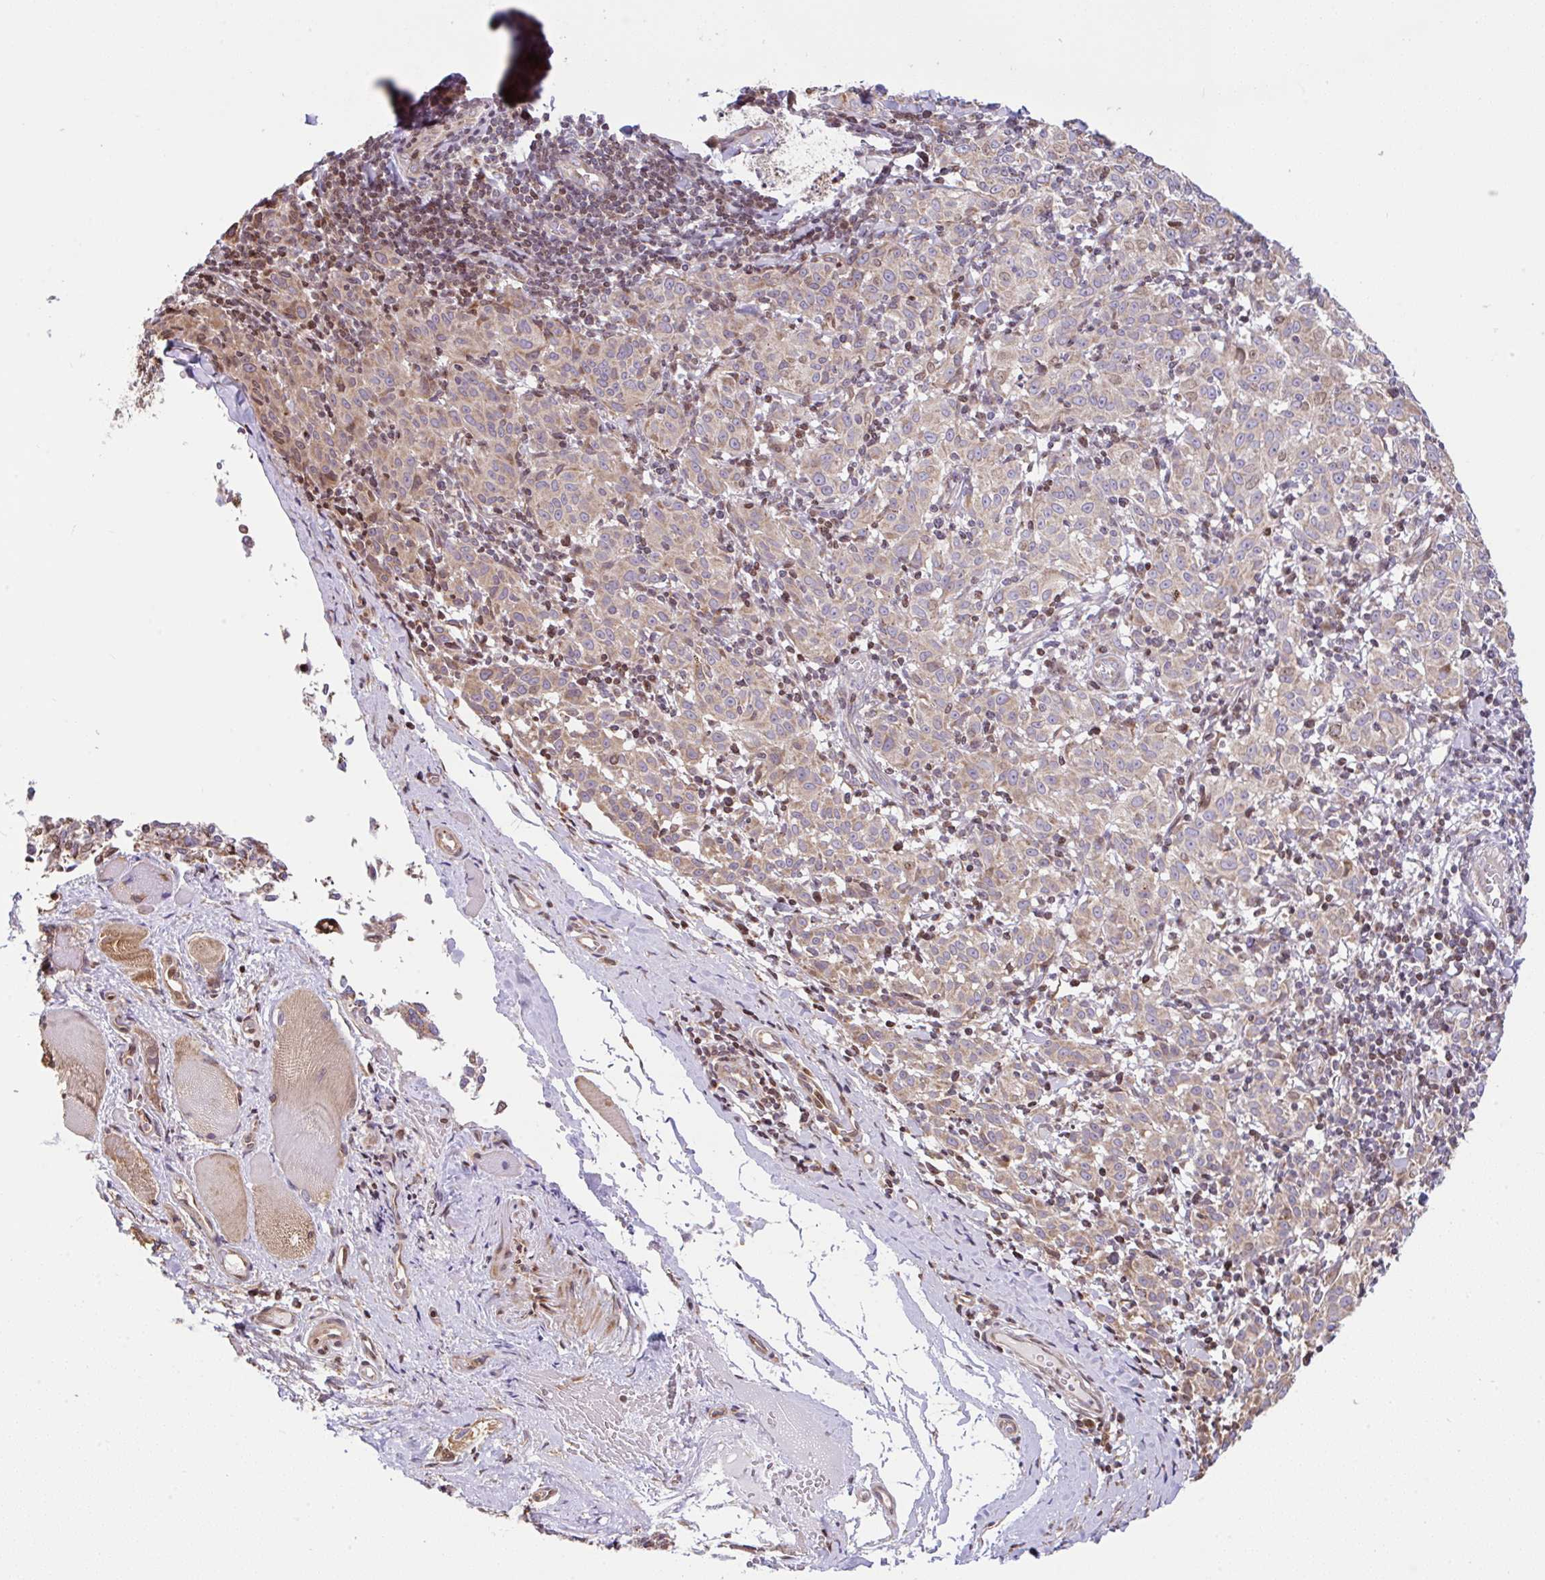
{"staining": {"intensity": "weak", "quantity": "25%-75%", "location": "cytoplasmic/membranous"}, "tissue": "melanoma", "cell_type": "Tumor cells", "image_type": "cancer", "snomed": [{"axis": "morphology", "description": "Malignant melanoma, NOS"}, {"axis": "topography", "description": "Skin"}], "caption": "An immunohistochemistry (IHC) photomicrograph of tumor tissue is shown. Protein staining in brown highlights weak cytoplasmic/membranous positivity in melanoma within tumor cells.", "gene": "FIGNL1", "patient": {"sex": "female", "age": 72}}